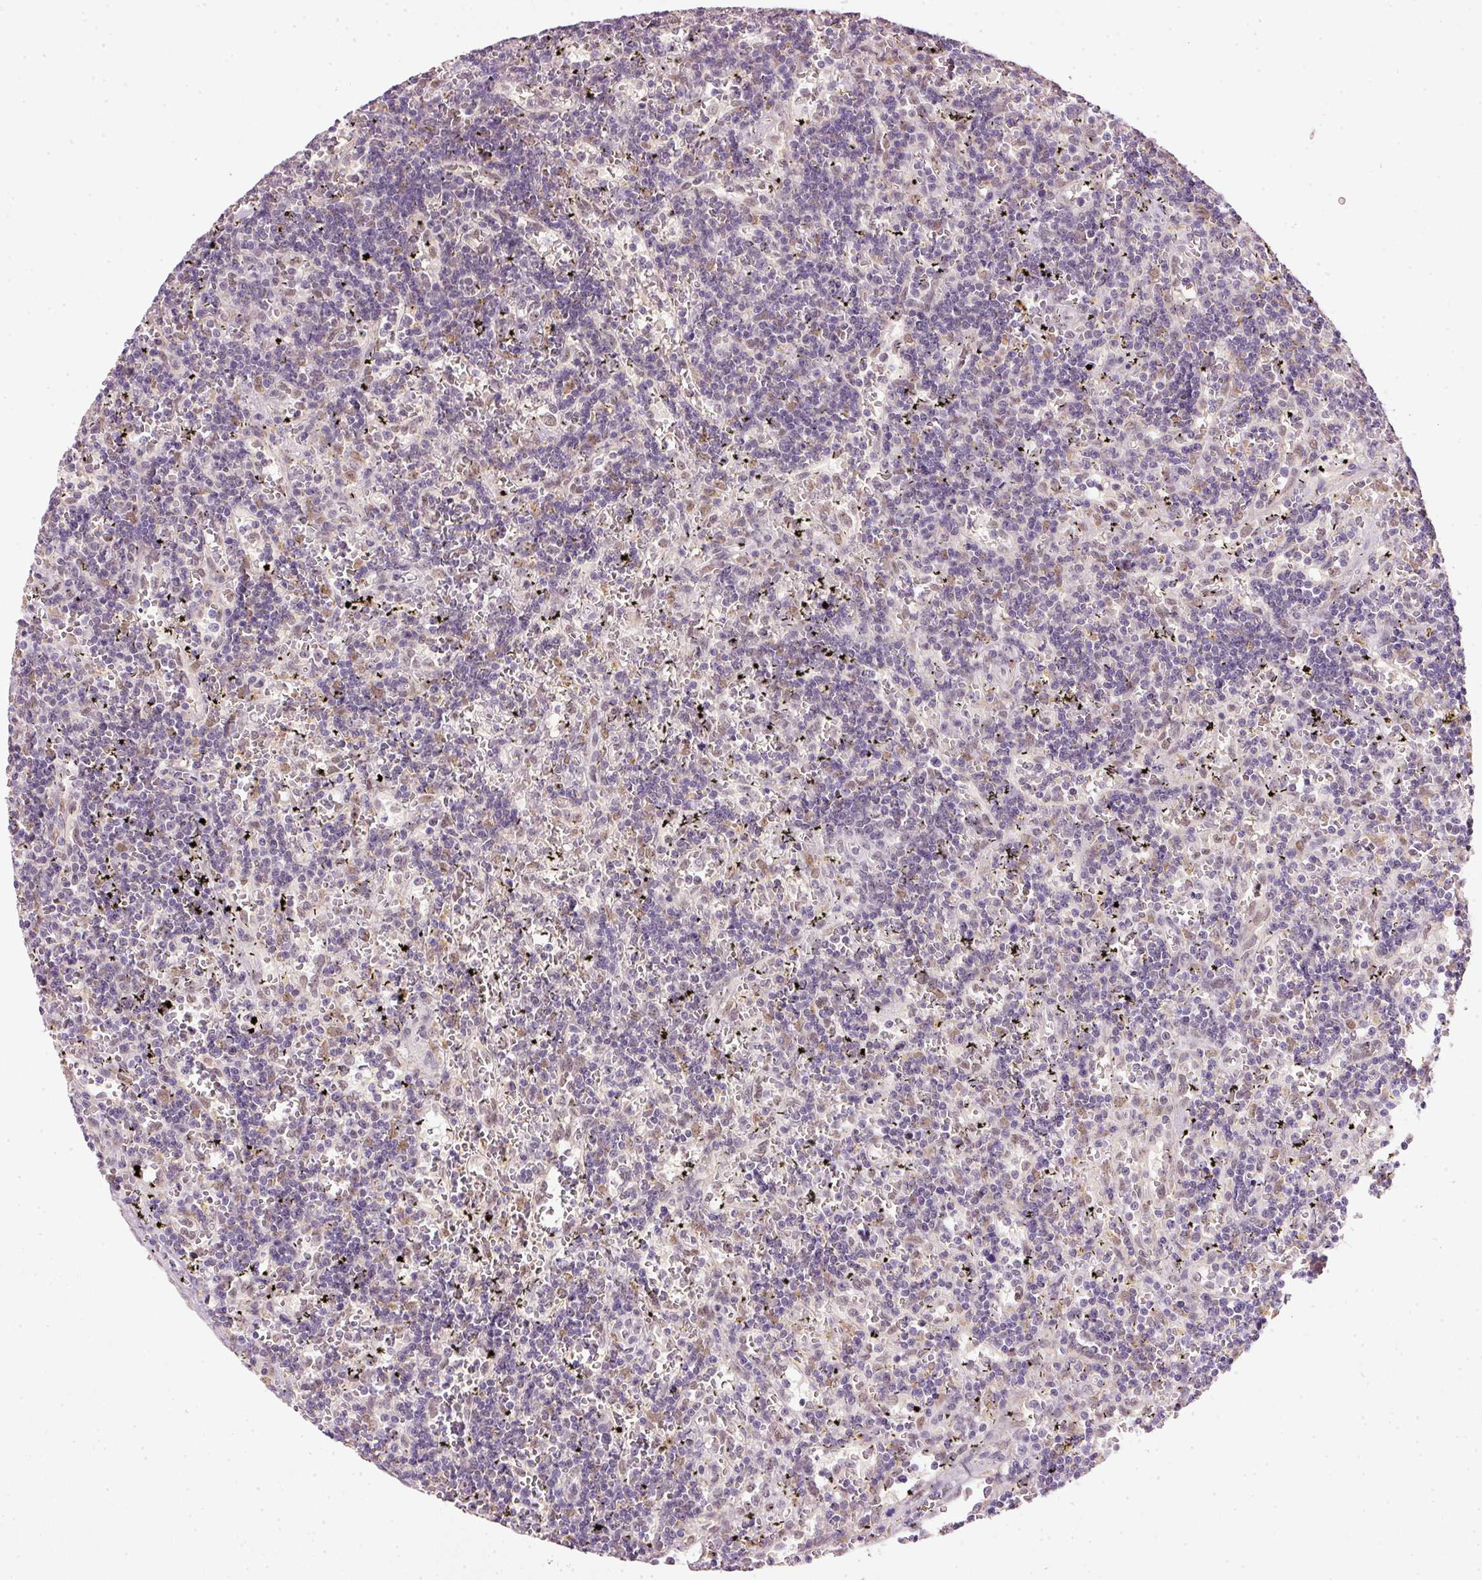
{"staining": {"intensity": "negative", "quantity": "none", "location": "none"}, "tissue": "lymphoma", "cell_type": "Tumor cells", "image_type": "cancer", "snomed": [{"axis": "morphology", "description": "Malignant lymphoma, non-Hodgkin's type, Low grade"}, {"axis": "topography", "description": "Spleen"}], "caption": "A micrograph of human malignant lymphoma, non-Hodgkin's type (low-grade) is negative for staining in tumor cells.", "gene": "FSTL3", "patient": {"sex": "male", "age": 60}}